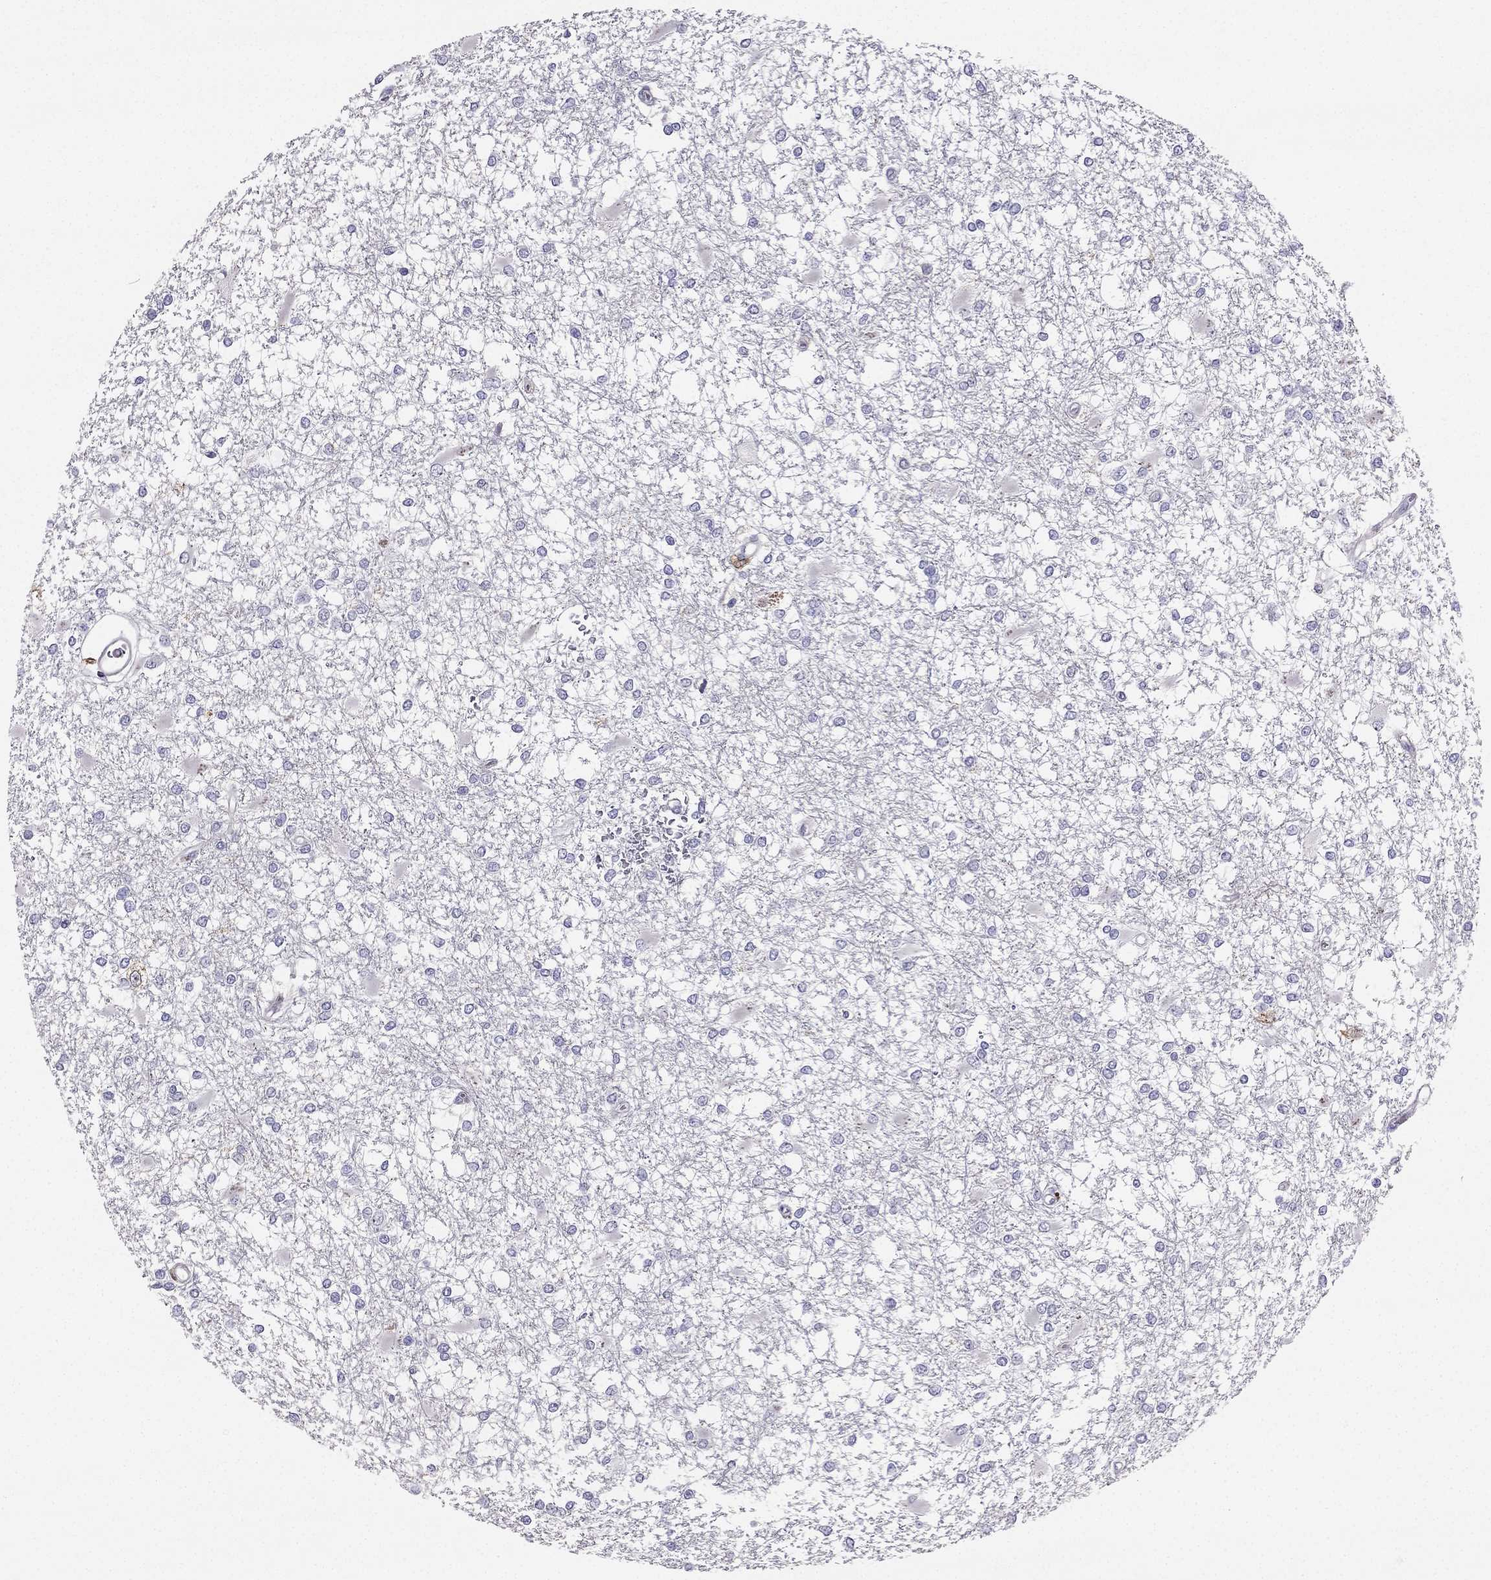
{"staining": {"intensity": "negative", "quantity": "none", "location": "none"}, "tissue": "glioma", "cell_type": "Tumor cells", "image_type": "cancer", "snomed": [{"axis": "morphology", "description": "Glioma, malignant, High grade"}, {"axis": "topography", "description": "Cerebral cortex"}], "caption": "High magnification brightfield microscopy of glioma stained with DAB (brown) and counterstained with hematoxylin (blue): tumor cells show no significant positivity.", "gene": "LMTK3", "patient": {"sex": "male", "age": 79}}